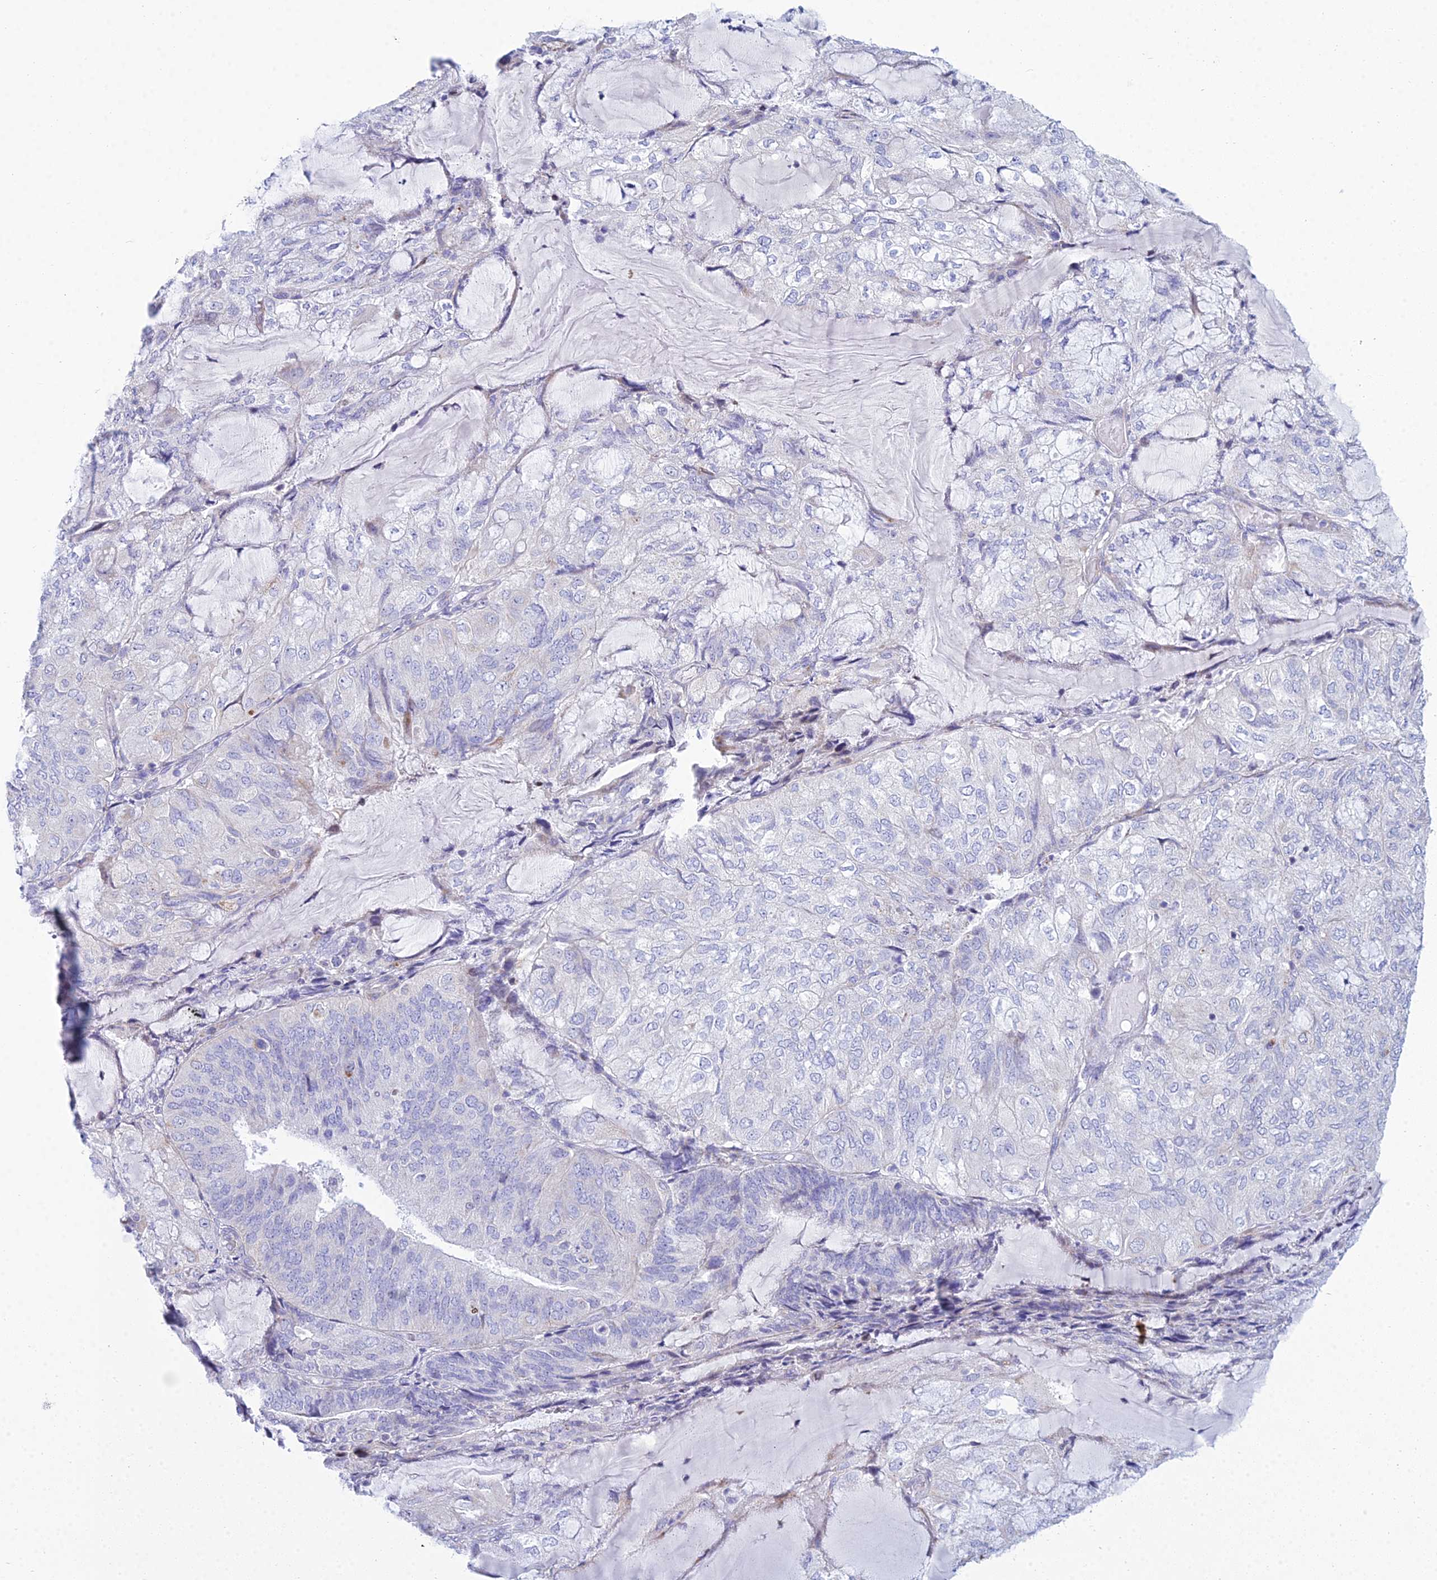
{"staining": {"intensity": "negative", "quantity": "none", "location": "none"}, "tissue": "endometrial cancer", "cell_type": "Tumor cells", "image_type": "cancer", "snomed": [{"axis": "morphology", "description": "Adenocarcinoma, NOS"}, {"axis": "topography", "description": "Endometrium"}], "caption": "An image of human endometrial cancer (adenocarcinoma) is negative for staining in tumor cells.", "gene": "PRR13", "patient": {"sex": "female", "age": 81}}